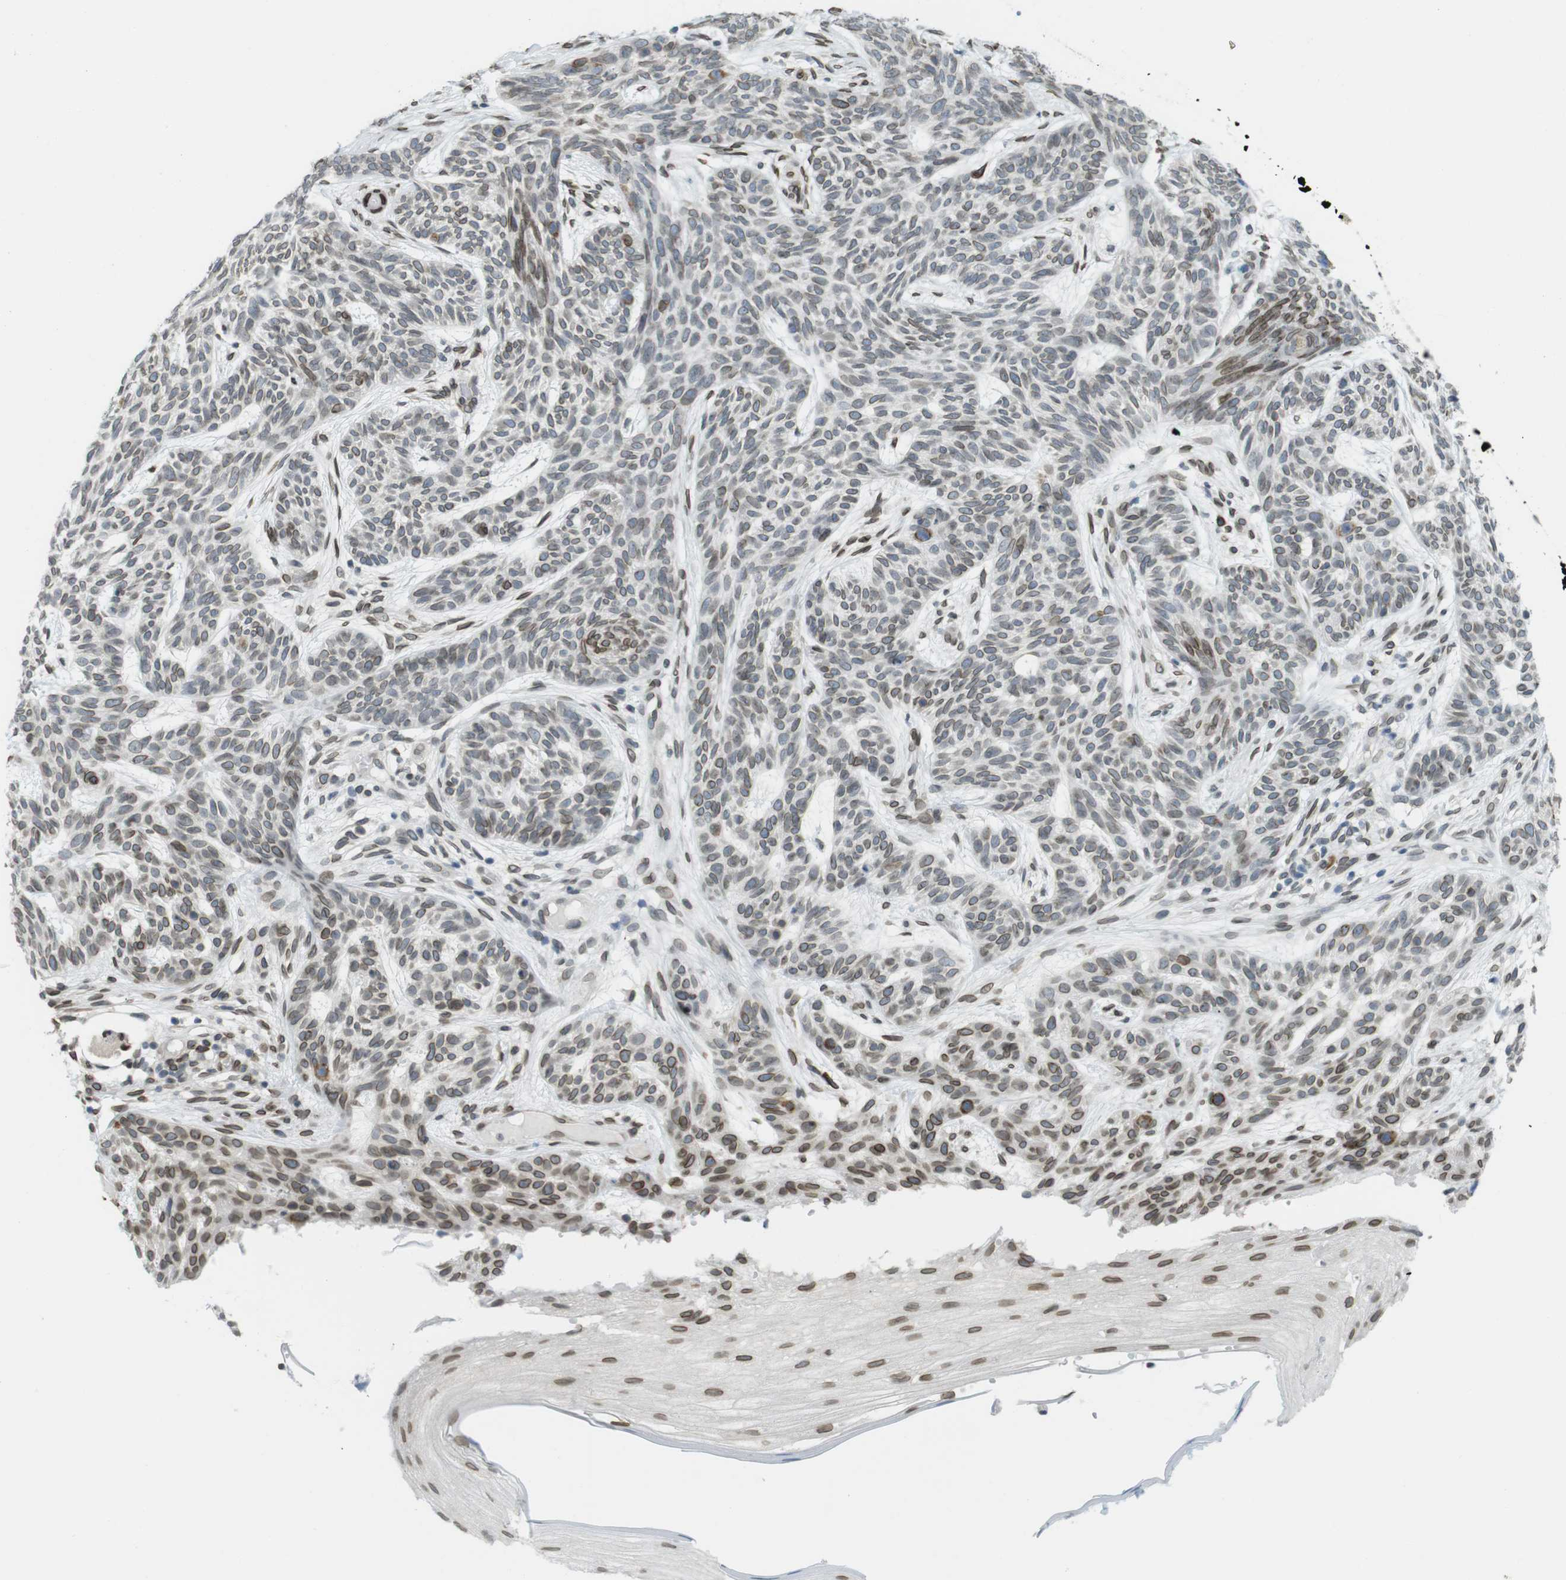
{"staining": {"intensity": "moderate", "quantity": "<25%", "location": "cytoplasmic/membranous,nuclear"}, "tissue": "skin cancer", "cell_type": "Tumor cells", "image_type": "cancer", "snomed": [{"axis": "morphology", "description": "Basal cell carcinoma"}, {"axis": "topography", "description": "Skin"}], "caption": "Moderate cytoplasmic/membranous and nuclear expression is present in about <25% of tumor cells in skin cancer (basal cell carcinoma).", "gene": "ARL6IP6", "patient": {"sex": "female", "age": 59}}